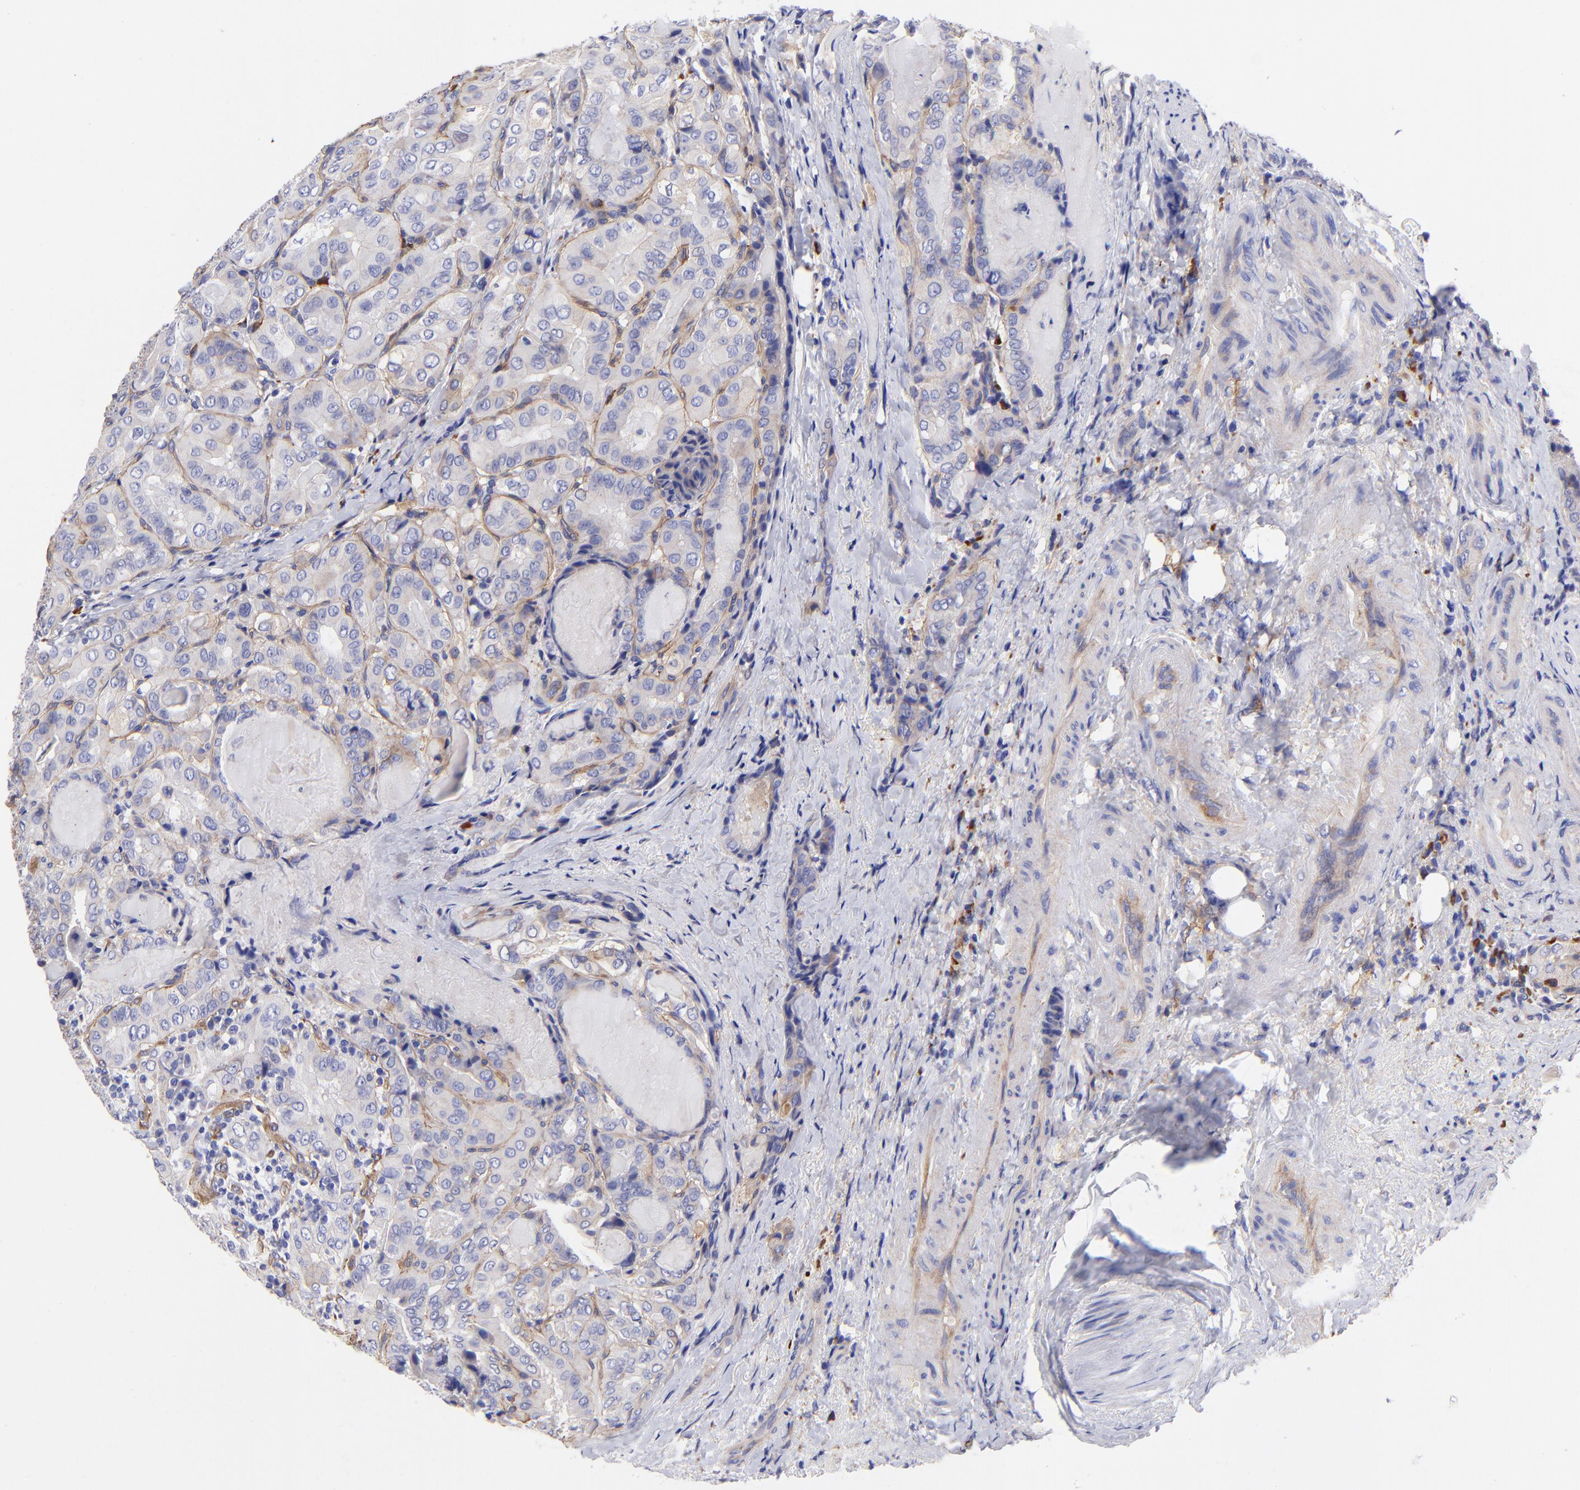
{"staining": {"intensity": "weak", "quantity": "<25%", "location": "cytoplasmic/membranous"}, "tissue": "thyroid cancer", "cell_type": "Tumor cells", "image_type": "cancer", "snomed": [{"axis": "morphology", "description": "Papillary adenocarcinoma, NOS"}, {"axis": "topography", "description": "Thyroid gland"}], "caption": "The IHC micrograph has no significant expression in tumor cells of thyroid papillary adenocarcinoma tissue.", "gene": "PPFIBP1", "patient": {"sex": "female", "age": 71}}